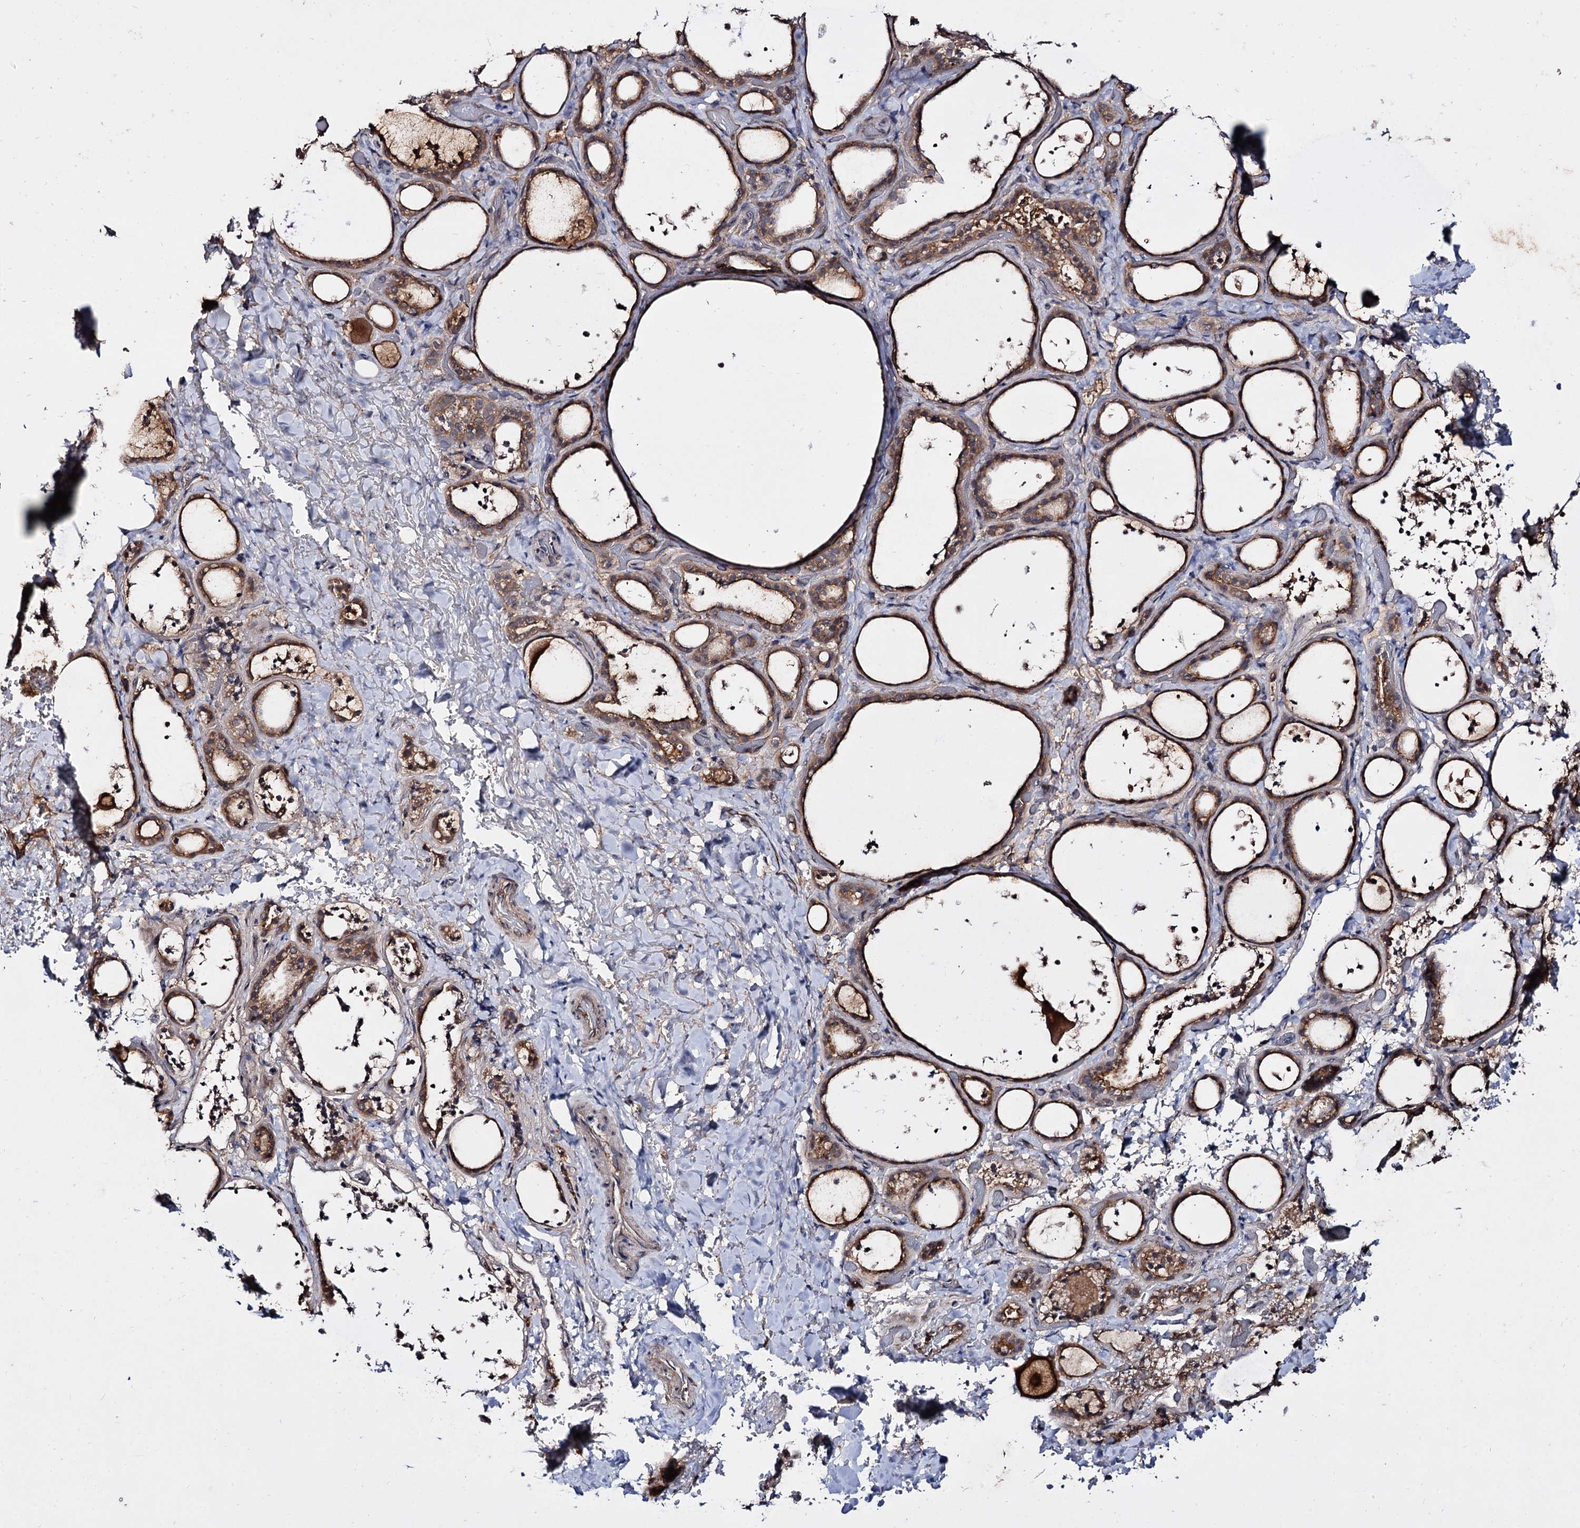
{"staining": {"intensity": "moderate", "quantity": ">75%", "location": "cytoplasmic/membranous"}, "tissue": "thyroid gland", "cell_type": "Glandular cells", "image_type": "normal", "snomed": [{"axis": "morphology", "description": "Normal tissue, NOS"}, {"axis": "topography", "description": "Thyroid gland"}], "caption": "IHC of normal human thyroid gland shows medium levels of moderate cytoplasmic/membranous staining in approximately >75% of glandular cells.", "gene": "ARFIP2", "patient": {"sex": "female", "age": 44}}